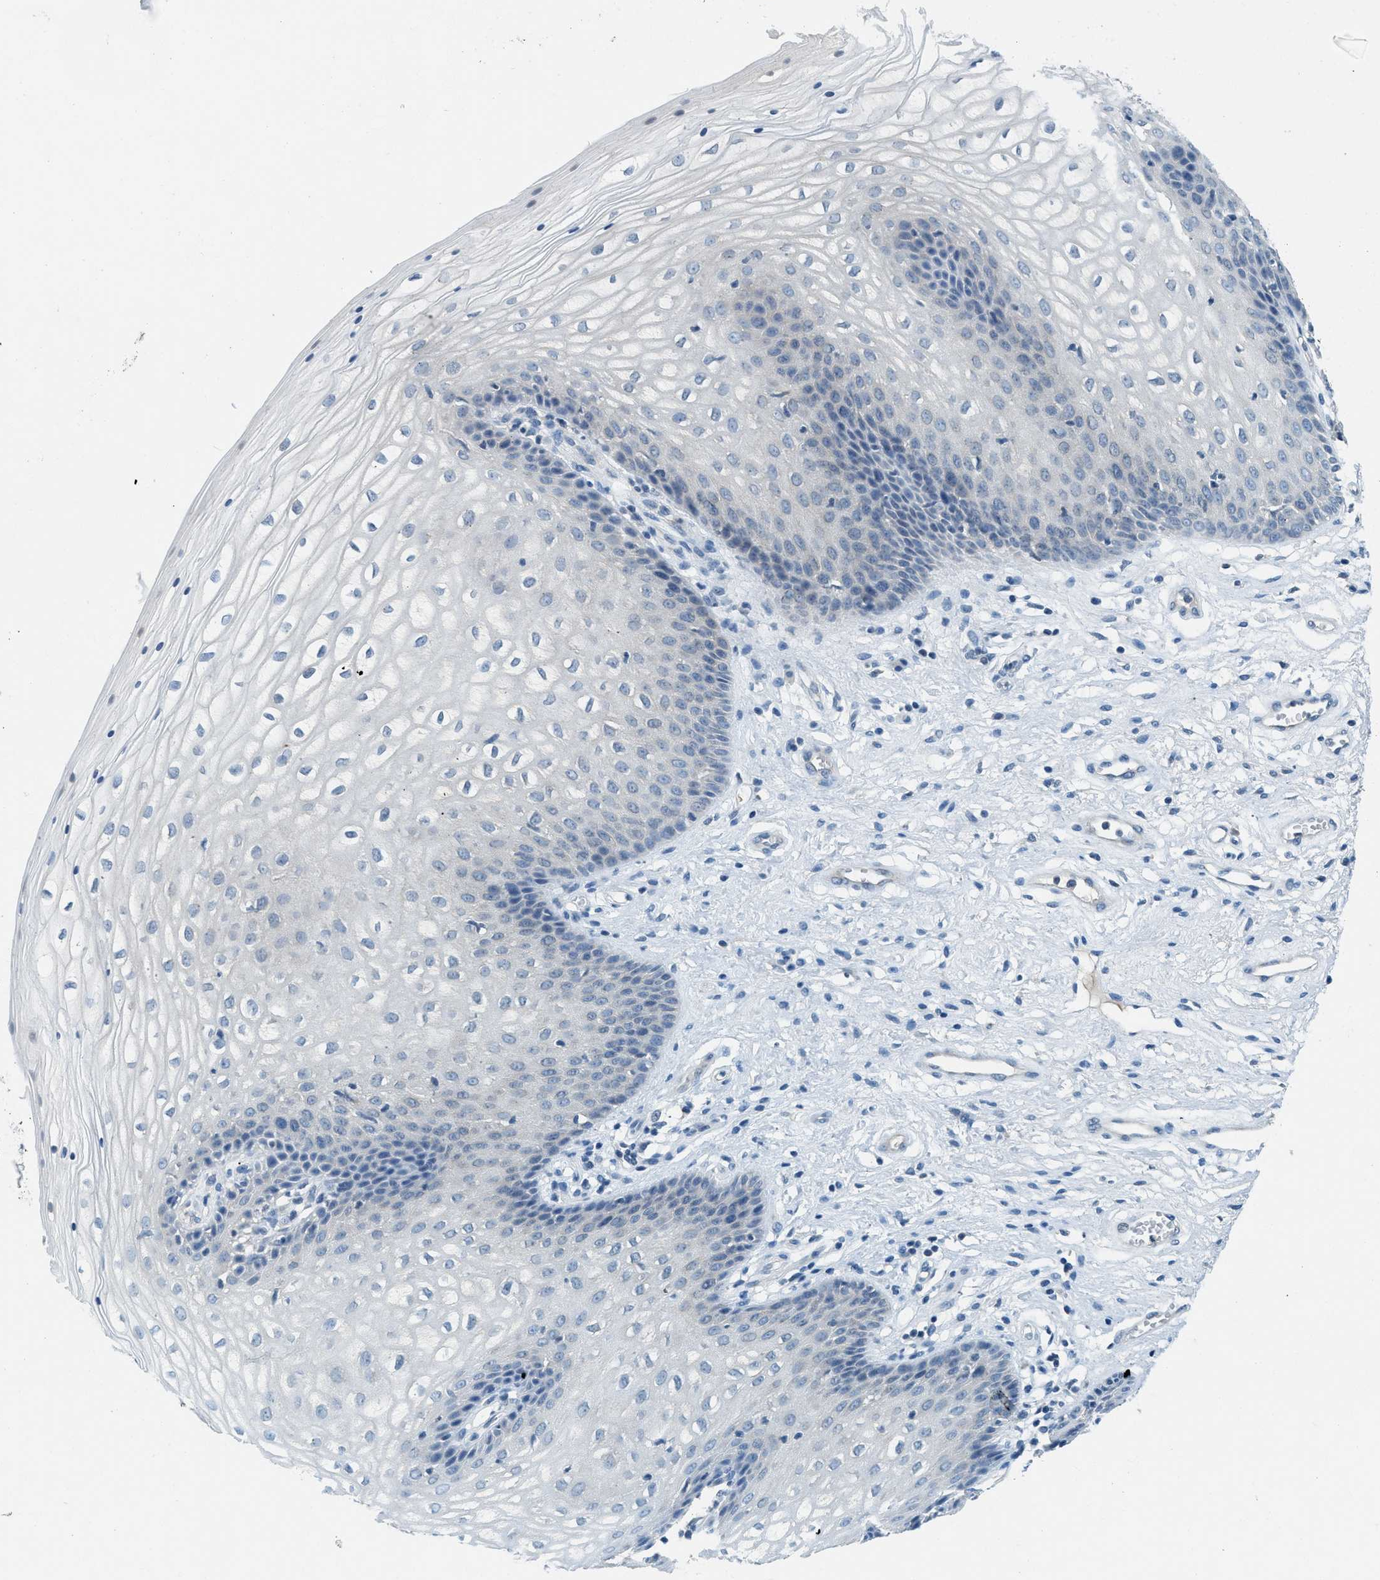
{"staining": {"intensity": "negative", "quantity": "none", "location": "none"}, "tissue": "vagina", "cell_type": "Squamous epithelial cells", "image_type": "normal", "snomed": [{"axis": "morphology", "description": "Normal tissue, NOS"}, {"axis": "topography", "description": "Vagina"}], "caption": "The immunohistochemistry photomicrograph has no significant positivity in squamous epithelial cells of vagina.", "gene": "BCAP31", "patient": {"sex": "female", "age": 34}}